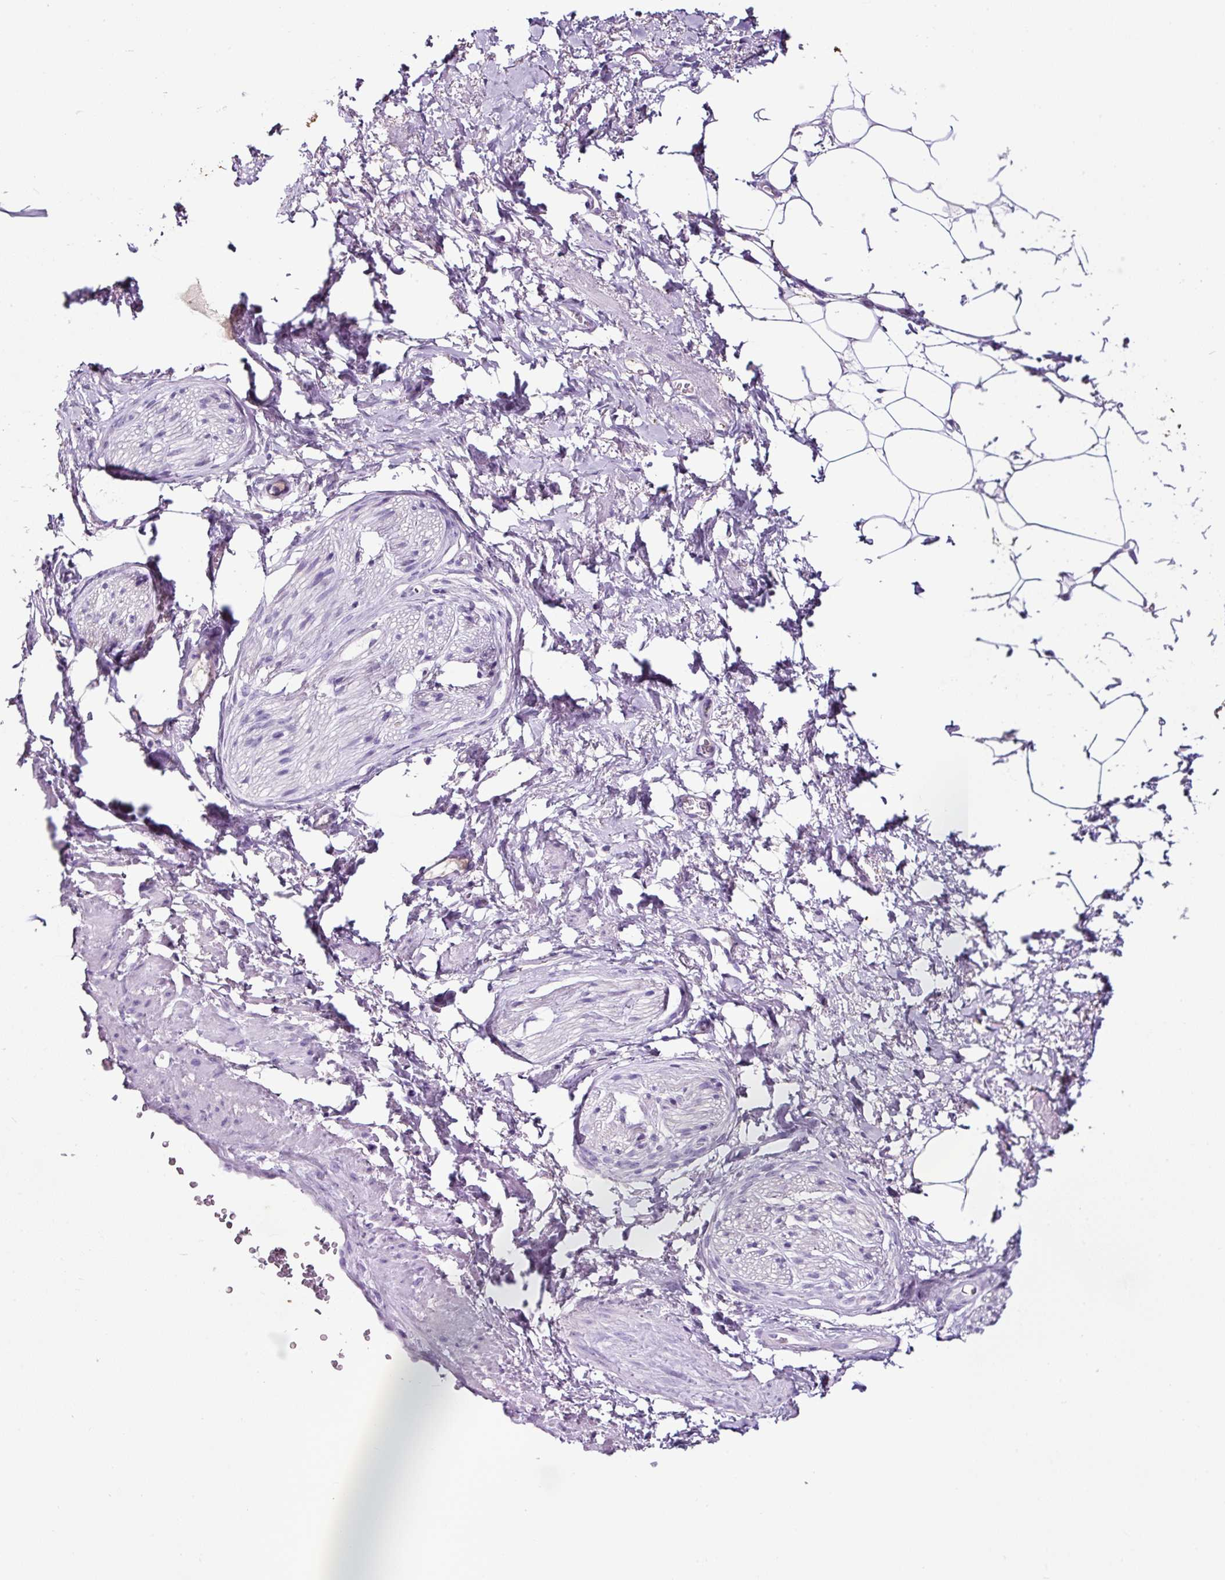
{"staining": {"intensity": "moderate", "quantity": "<25%", "location": "cytoplasmic/membranous"}, "tissue": "adipose tissue", "cell_type": "Adipocytes", "image_type": "normal", "snomed": [{"axis": "morphology", "description": "Normal tissue, NOS"}, {"axis": "topography", "description": "Vagina"}, {"axis": "topography", "description": "Peripheral nerve tissue"}], "caption": "Moderate cytoplasmic/membranous staining for a protein is identified in approximately <25% of adipocytes of unremarkable adipose tissue using IHC.", "gene": "SP8", "patient": {"sex": "female", "age": 71}}